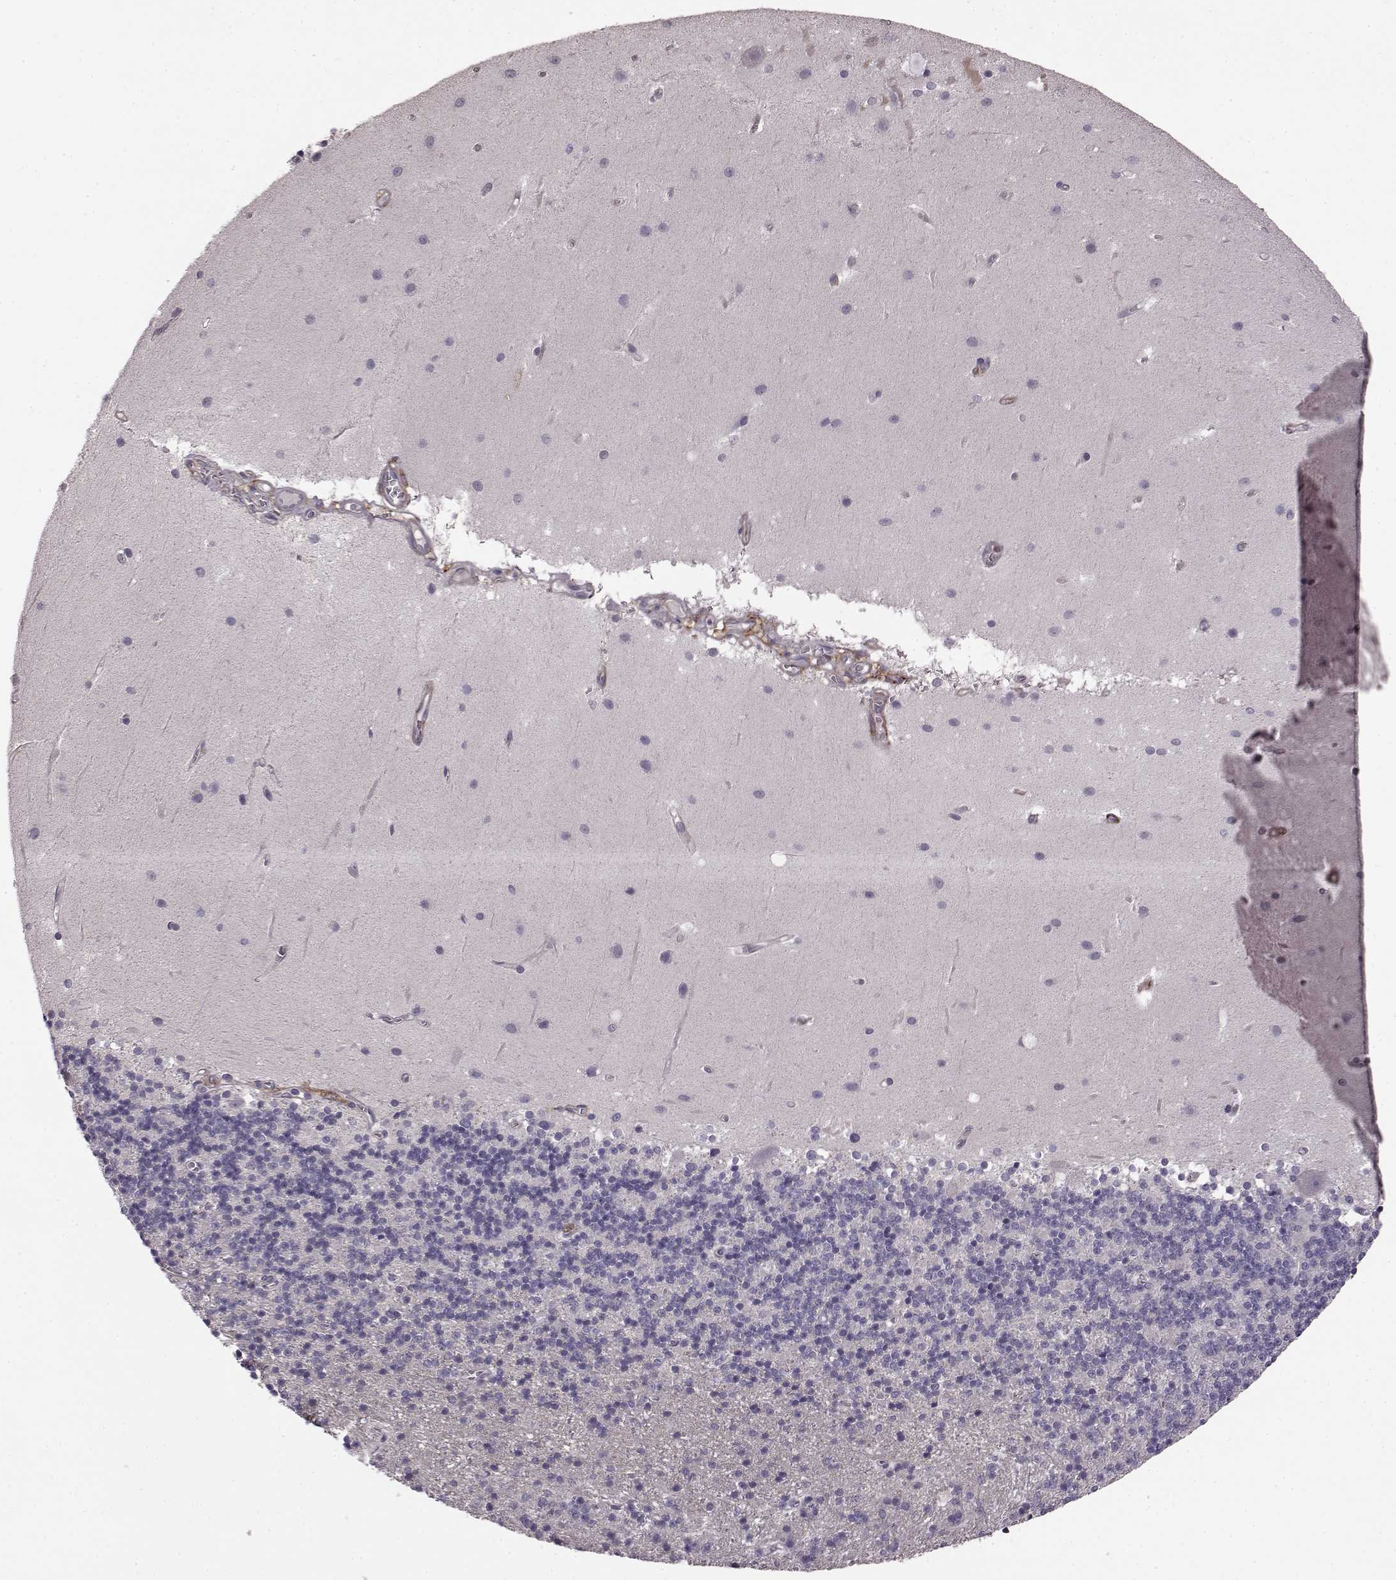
{"staining": {"intensity": "negative", "quantity": "none", "location": "none"}, "tissue": "cerebellum", "cell_type": "Cells in granular layer", "image_type": "normal", "snomed": [{"axis": "morphology", "description": "Normal tissue, NOS"}, {"axis": "topography", "description": "Cerebellum"}], "caption": "Immunohistochemical staining of unremarkable human cerebellum reveals no significant positivity in cells in granular layer. (DAB IHC with hematoxylin counter stain).", "gene": "GRK1", "patient": {"sex": "male", "age": 70}}